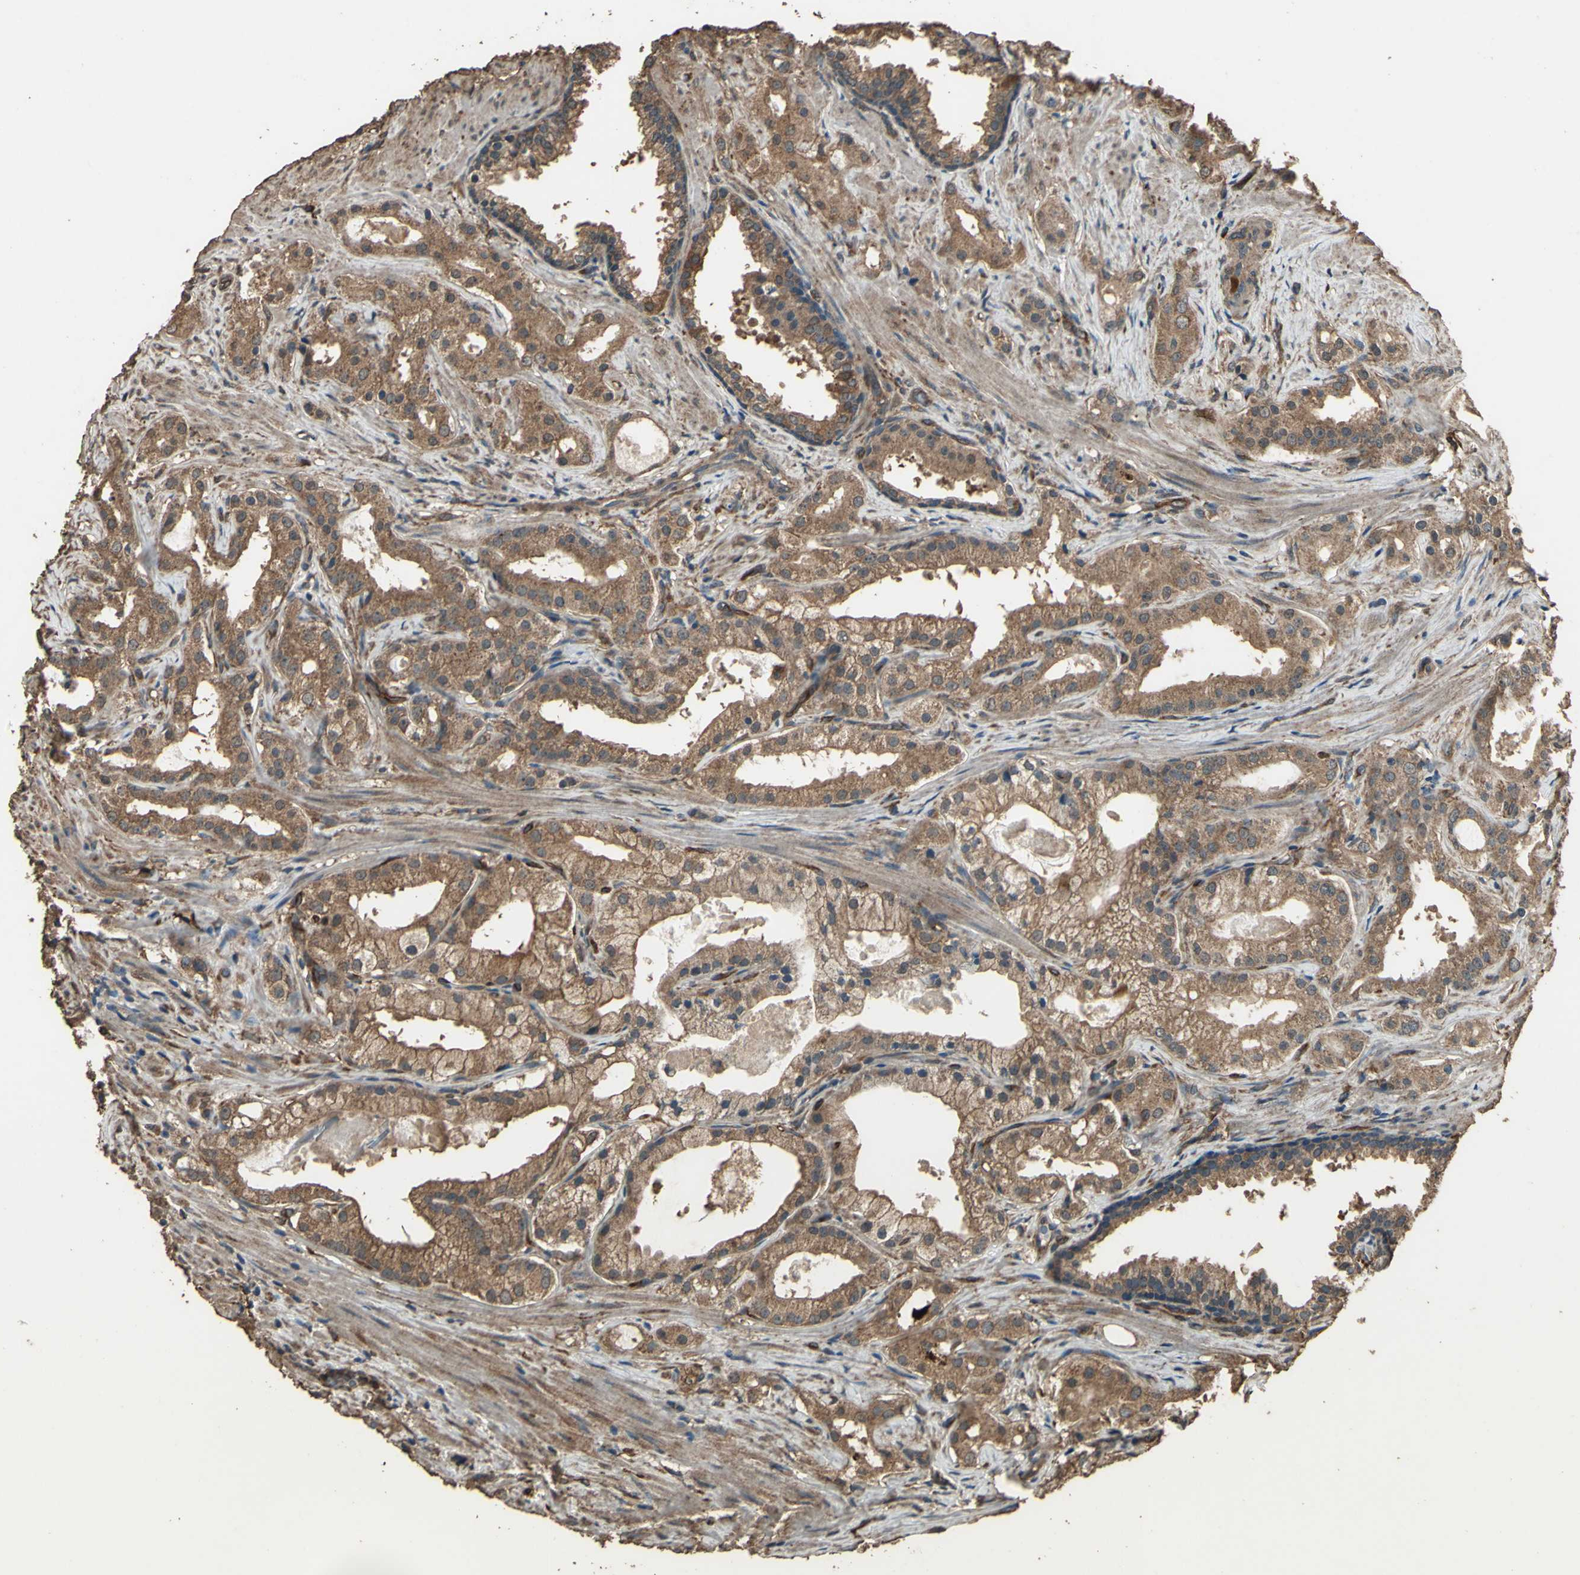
{"staining": {"intensity": "moderate", "quantity": ">75%", "location": "cytoplasmic/membranous"}, "tissue": "prostate cancer", "cell_type": "Tumor cells", "image_type": "cancer", "snomed": [{"axis": "morphology", "description": "Adenocarcinoma, Low grade"}, {"axis": "topography", "description": "Prostate"}], "caption": "A high-resolution micrograph shows IHC staining of prostate low-grade adenocarcinoma, which exhibits moderate cytoplasmic/membranous staining in approximately >75% of tumor cells.", "gene": "TSPO", "patient": {"sex": "male", "age": 59}}